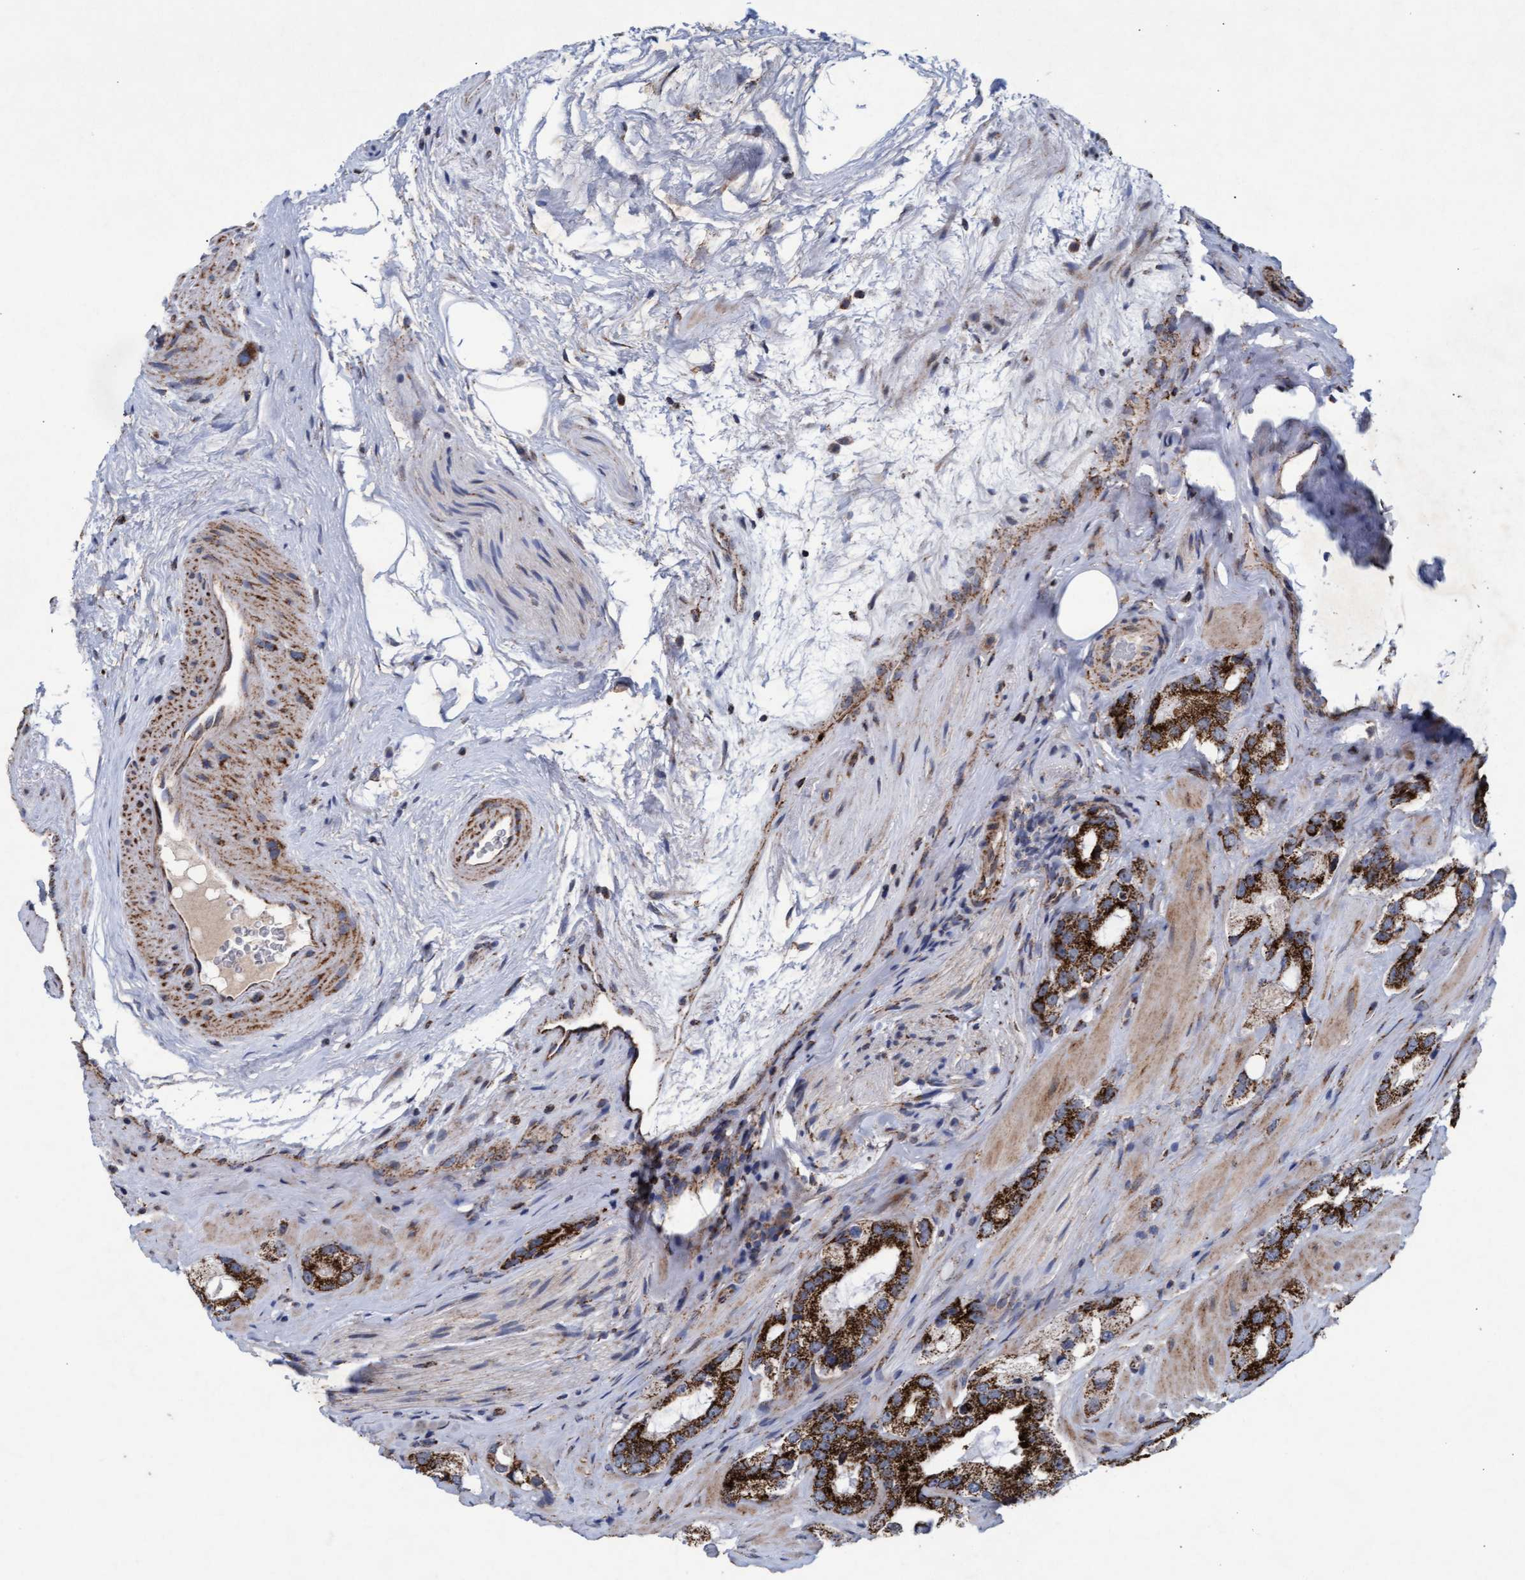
{"staining": {"intensity": "strong", "quantity": ">75%", "location": "cytoplasmic/membranous"}, "tissue": "prostate cancer", "cell_type": "Tumor cells", "image_type": "cancer", "snomed": [{"axis": "morphology", "description": "Adenocarcinoma, High grade"}, {"axis": "topography", "description": "Prostate"}], "caption": "A micrograph of prostate cancer stained for a protein demonstrates strong cytoplasmic/membranous brown staining in tumor cells. (brown staining indicates protein expression, while blue staining denotes nuclei).", "gene": "MRPL38", "patient": {"sex": "male", "age": 63}}